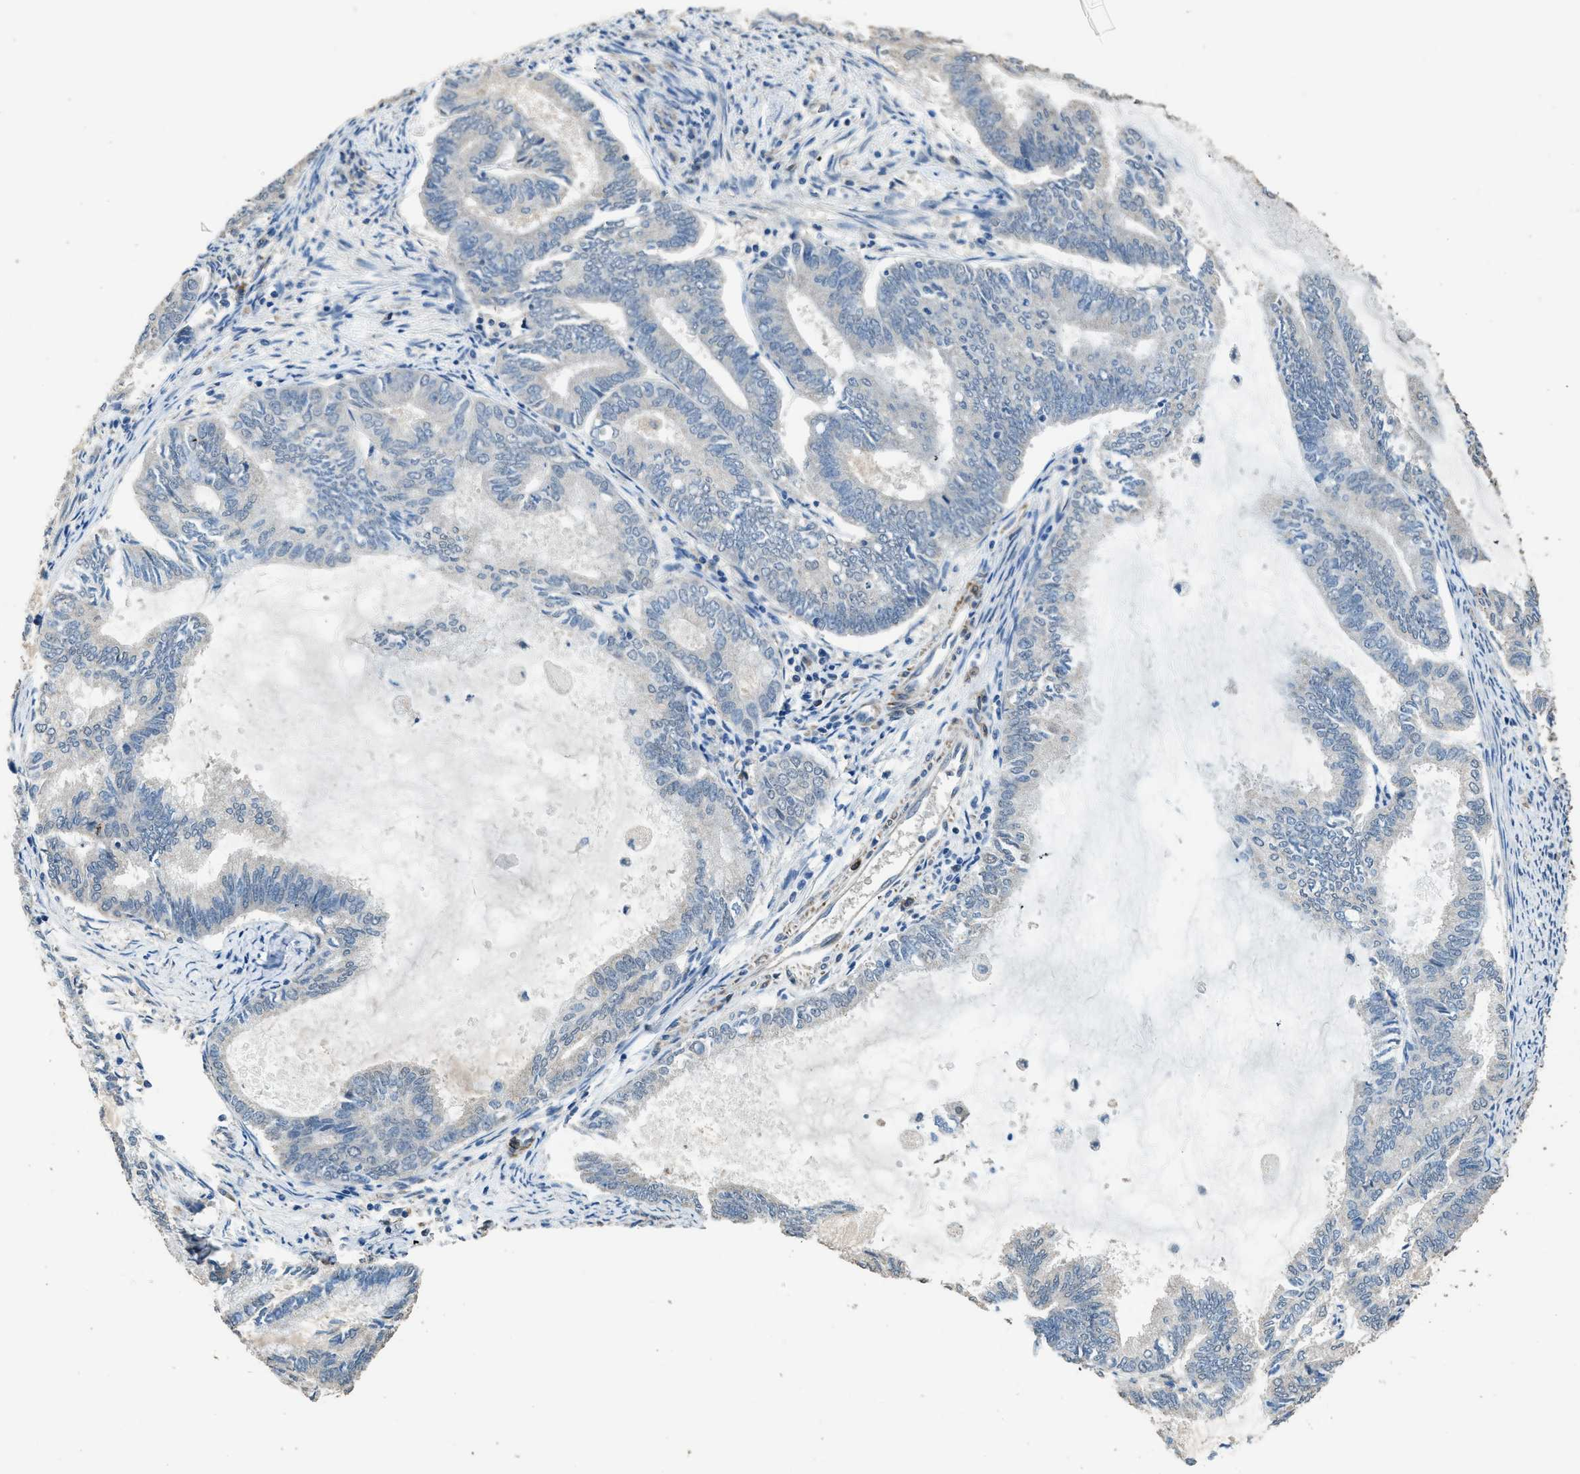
{"staining": {"intensity": "negative", "quantity": "none", "location": "none"}, "tissue": "endometrial cancer", "cell_type": "Tumor cells", "image_type": "cancer", "snomed": [{"axis": "morphology", "description": "Adenocarcinoma, NOS"}, {"axis": "topography", "description": "Endometrium"}], "caption": "Endometrial cancer was stained to show a protein in brown. There is no significant positivity in tumor cells.", "gene": "SYNM", "patient": {"sex": "female", "age": 86}}